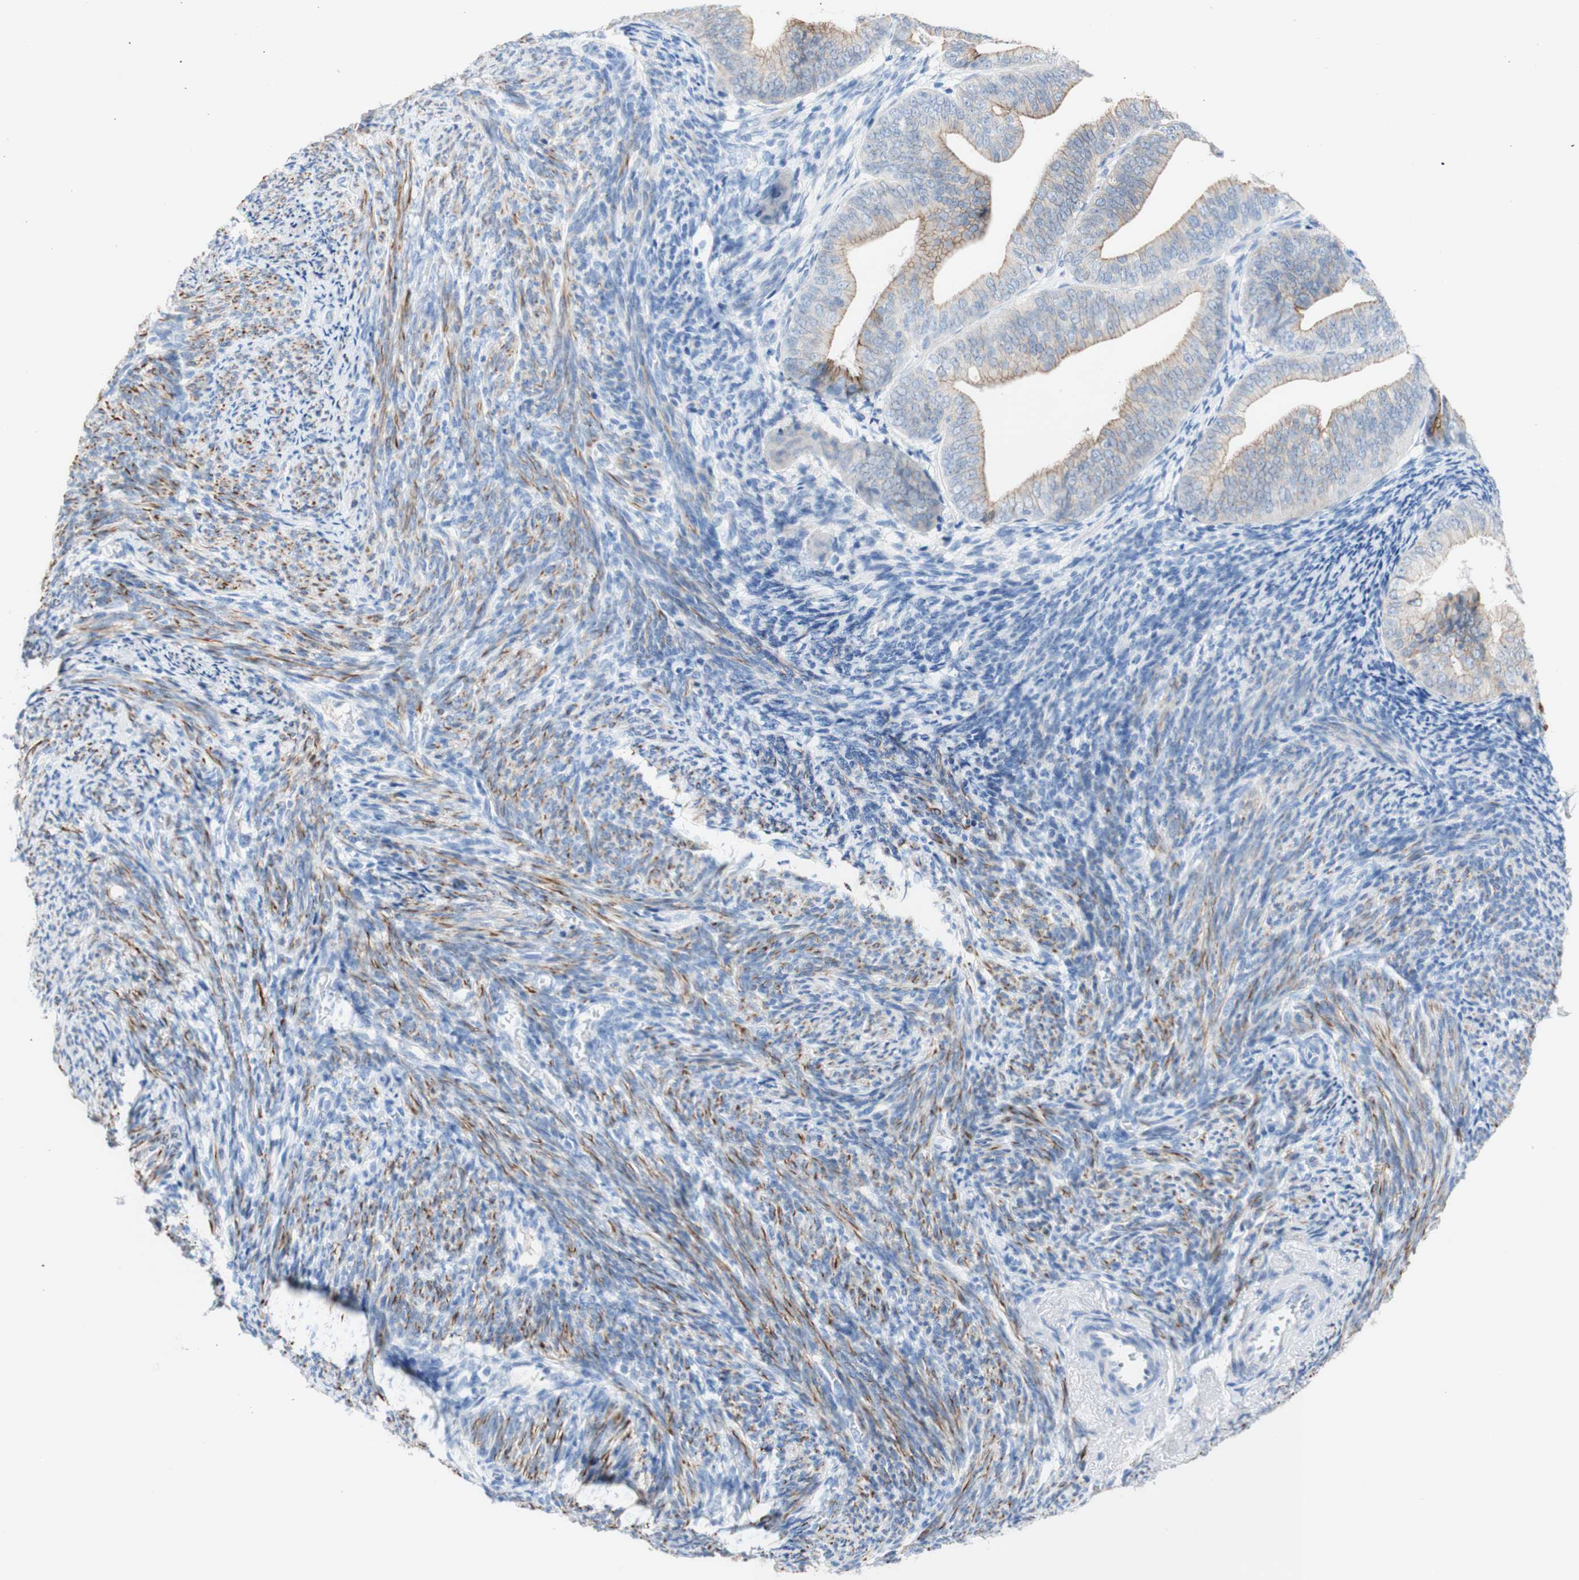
{"staining": {"intensity": "strong", "quantity": ">75%", "location": "cytoplasmic/membranous"}, "tissue": "endometrial cancer", "cell_type": "Tumor cells", "image_type": "cancer", "snomed": [{"axis": "morphology", "description": "Adenocarcinoma, NOS"}, {"axis": "topography", "description": "Endometrium"}], "caption": "An immunohistochemistry (IHC) histopathology image of tumor tissue is shown. Protein staining in brown shows strong cytoplasmic/membranous positivity in endometrial cancer within tumor cells. (Stains: DAB in brown, nuclei in blue, Microscopy: brightfield microscopy at high magnification).", "gene": "DSC2", "patient": {"sex": "female", "age": 63}}